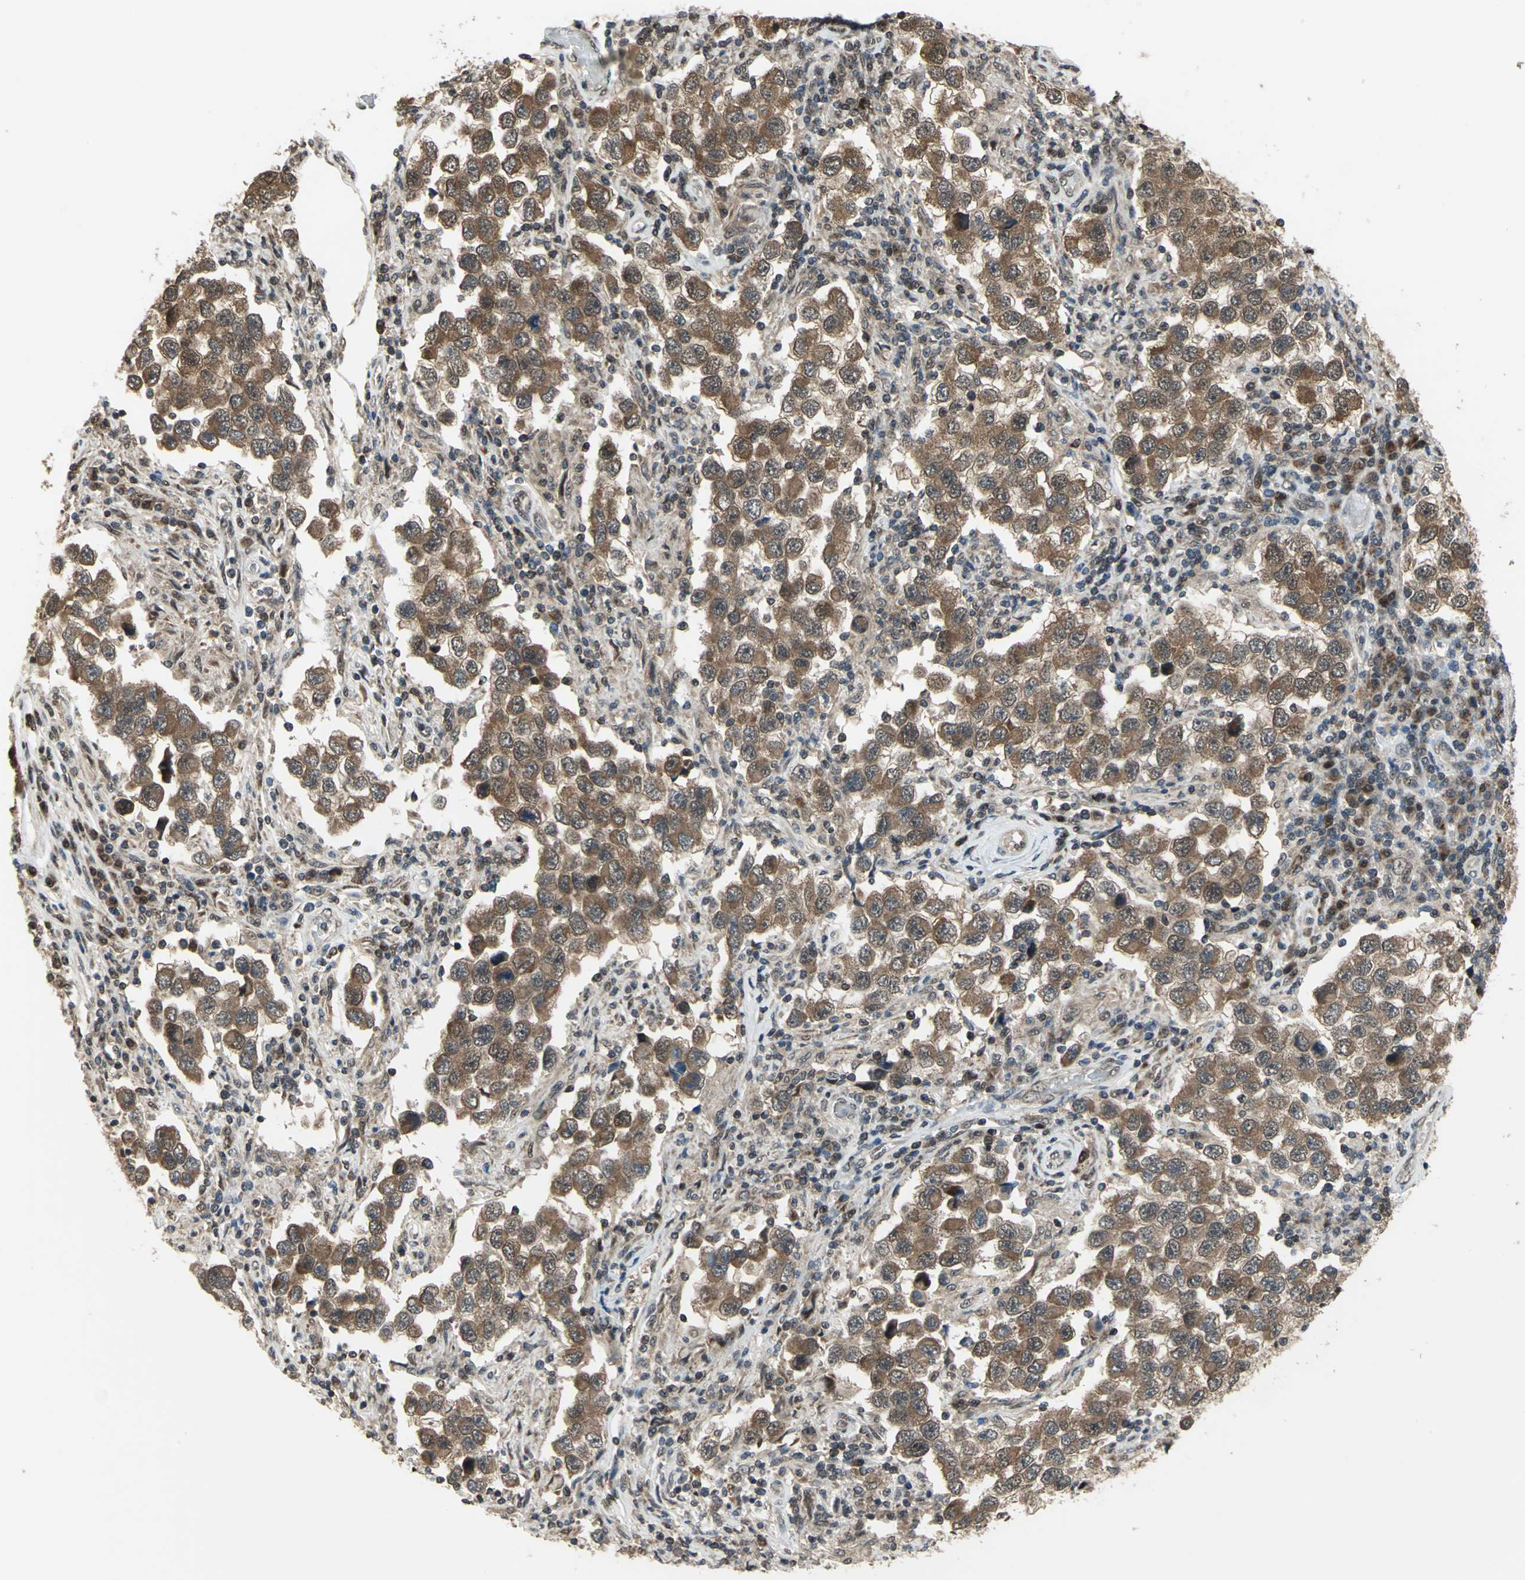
{"staining": {"intensity": "moderate", "quantity": ">75%", "location": "cytoplasmic/membranous,nuclear"}, "tissue": "testis cancer", "cell_type": "Tumor cells", "image_type": "cancer", "snomed": [{"axis": "morphology", "description": "Carcinoma, Embryonal, NOS"}, {"axis": "topography", "description": "Testis"}], "caption": "High-magnification brightfield microscopy of embryonal carcinoma (testis) stained with DAB (brown) and counterstained with hematoxylin (blue). tumor cells exhibit moderate cytoplasmic/membranous and nuclear staining is identified in about>75% of cells. (IHC, brightfield microscopy, high magnification).", "gene": "COPS5", "patient": {"sex": "male", "age": 21}}